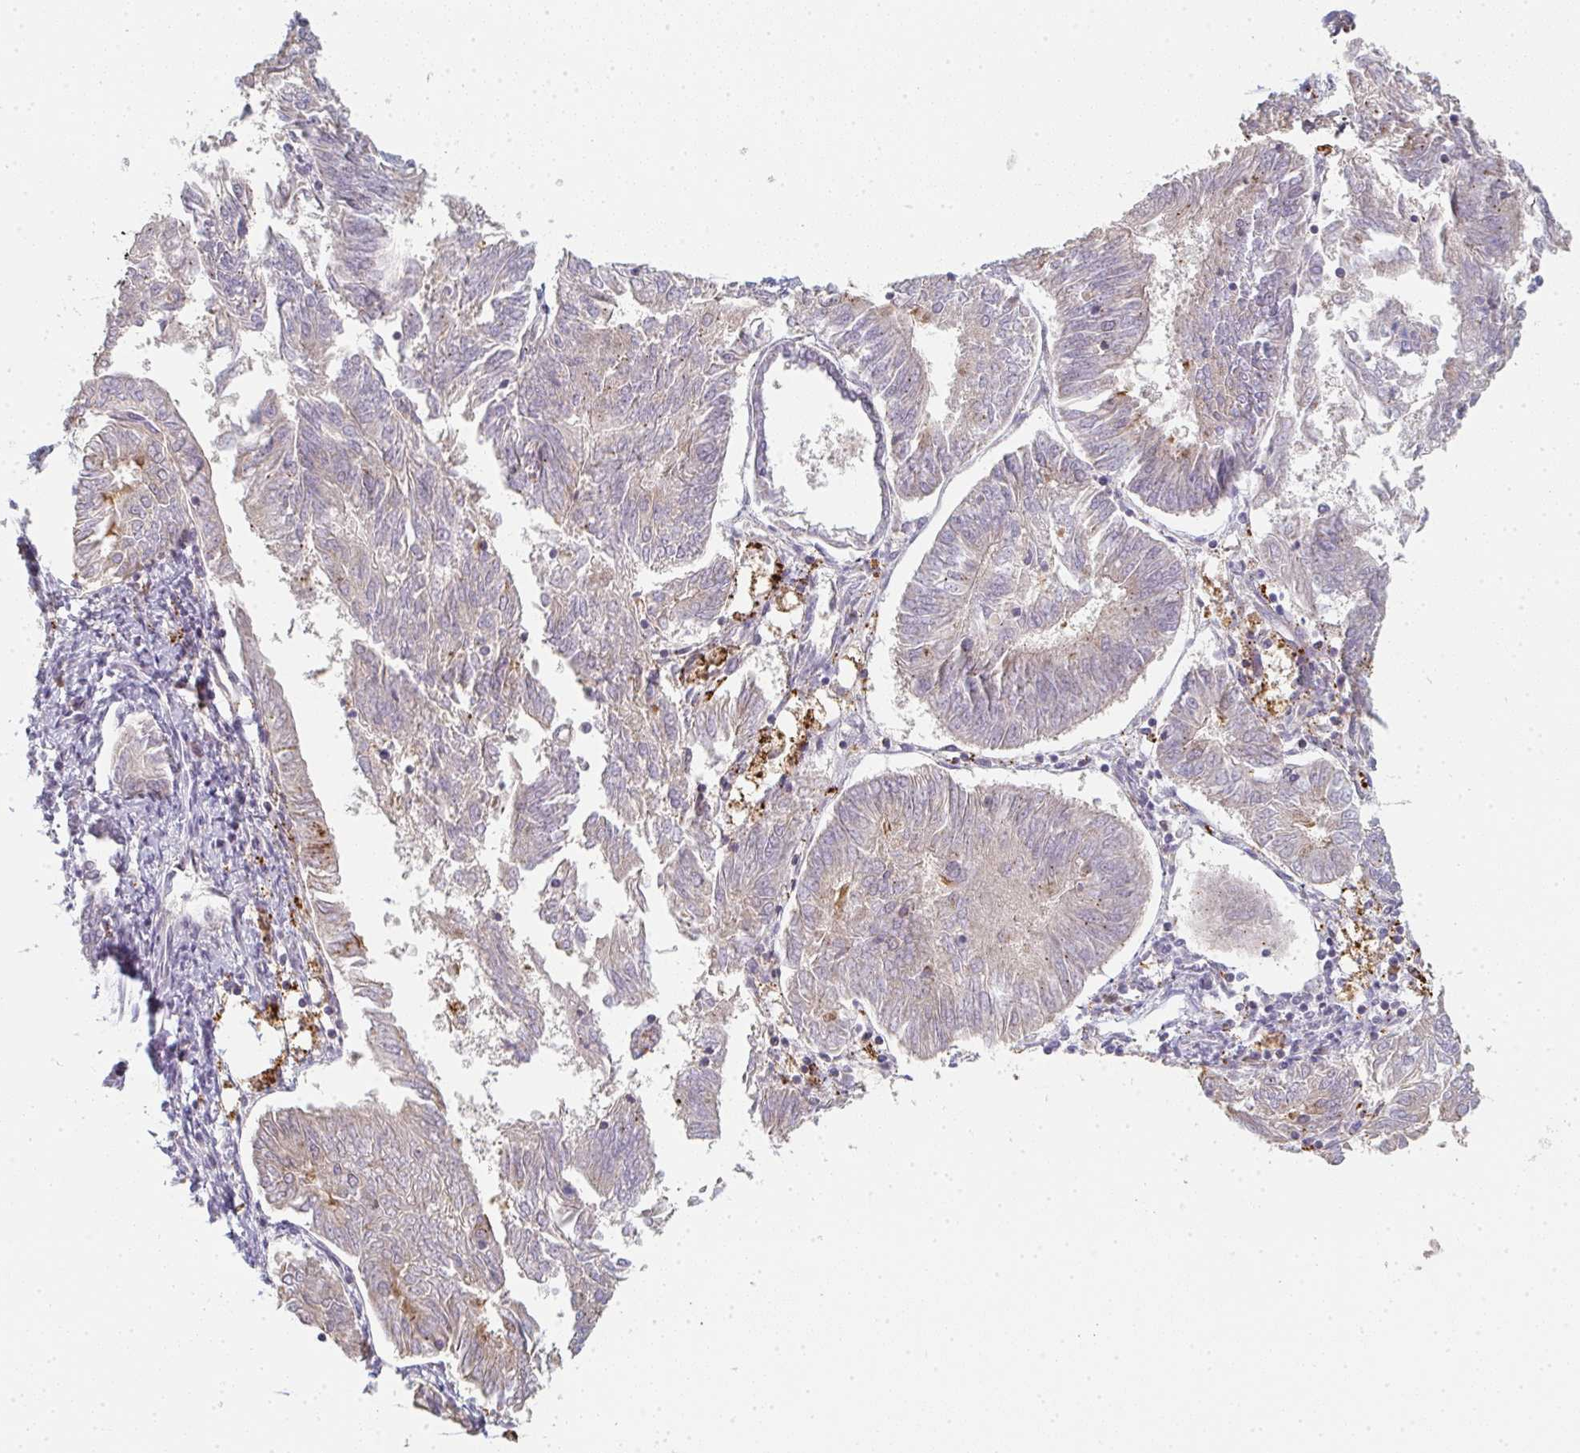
{"staining": {"intensity": "negative", "quantity": "none", "location": "none"}, "tissue": "endometrial cancer", "cell_type": "Tumor cells", "image_type": "cancer", "snomed": [{"axis": "morphology", "description": "Adenocarcinoma, NOS"}, {"axis": "topography", "description": "Endometrium"}], "caption": "IHC image of human adenocarcinoma (endometrial) stained for a protein (brown), which demonstrates no staining in tumor cells.", "gene": "TMEM237", "patient": {"sex": "female", "age": 58}}